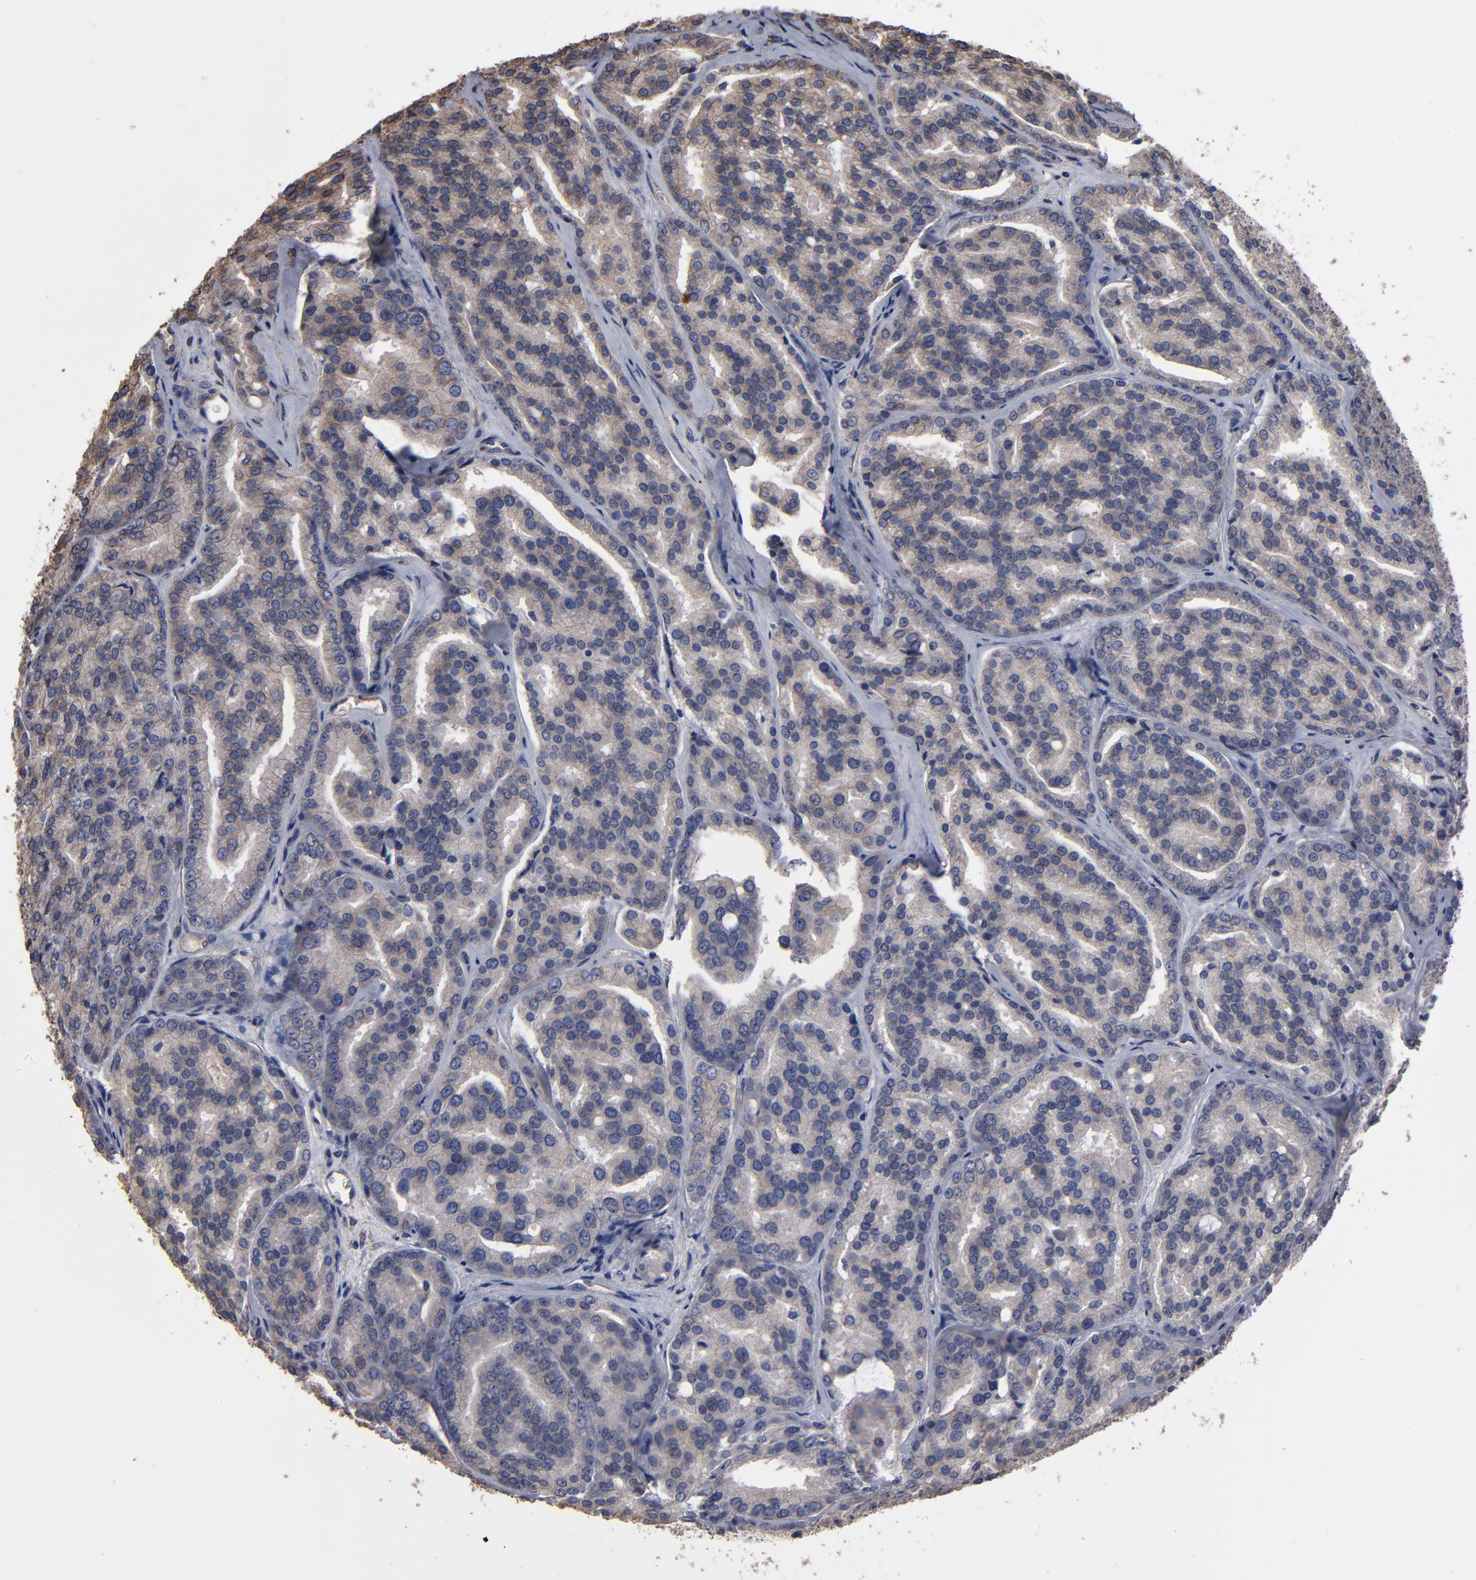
{"staining": {"intensity": "weak", "quantity": ">75%", "location": "cytoplasmic/membranous"}, "tissue": "prostate cancer", "cell_type": "Tumor cells", "image_type": "cancer", "snomed": [{"axis": "morphology", "description": "Adenocarcinoma, High grade"}, {"axis": "topography", "description": "Prostate"}], "caption": "Protein staining demonstrates weak cytoplasmic/membranous staining in approximately >75% of tumor cells in prostate high-grade adenocarcinoma.", "gene": "DMD", "patient": {"sex": "male", "age": 64}}